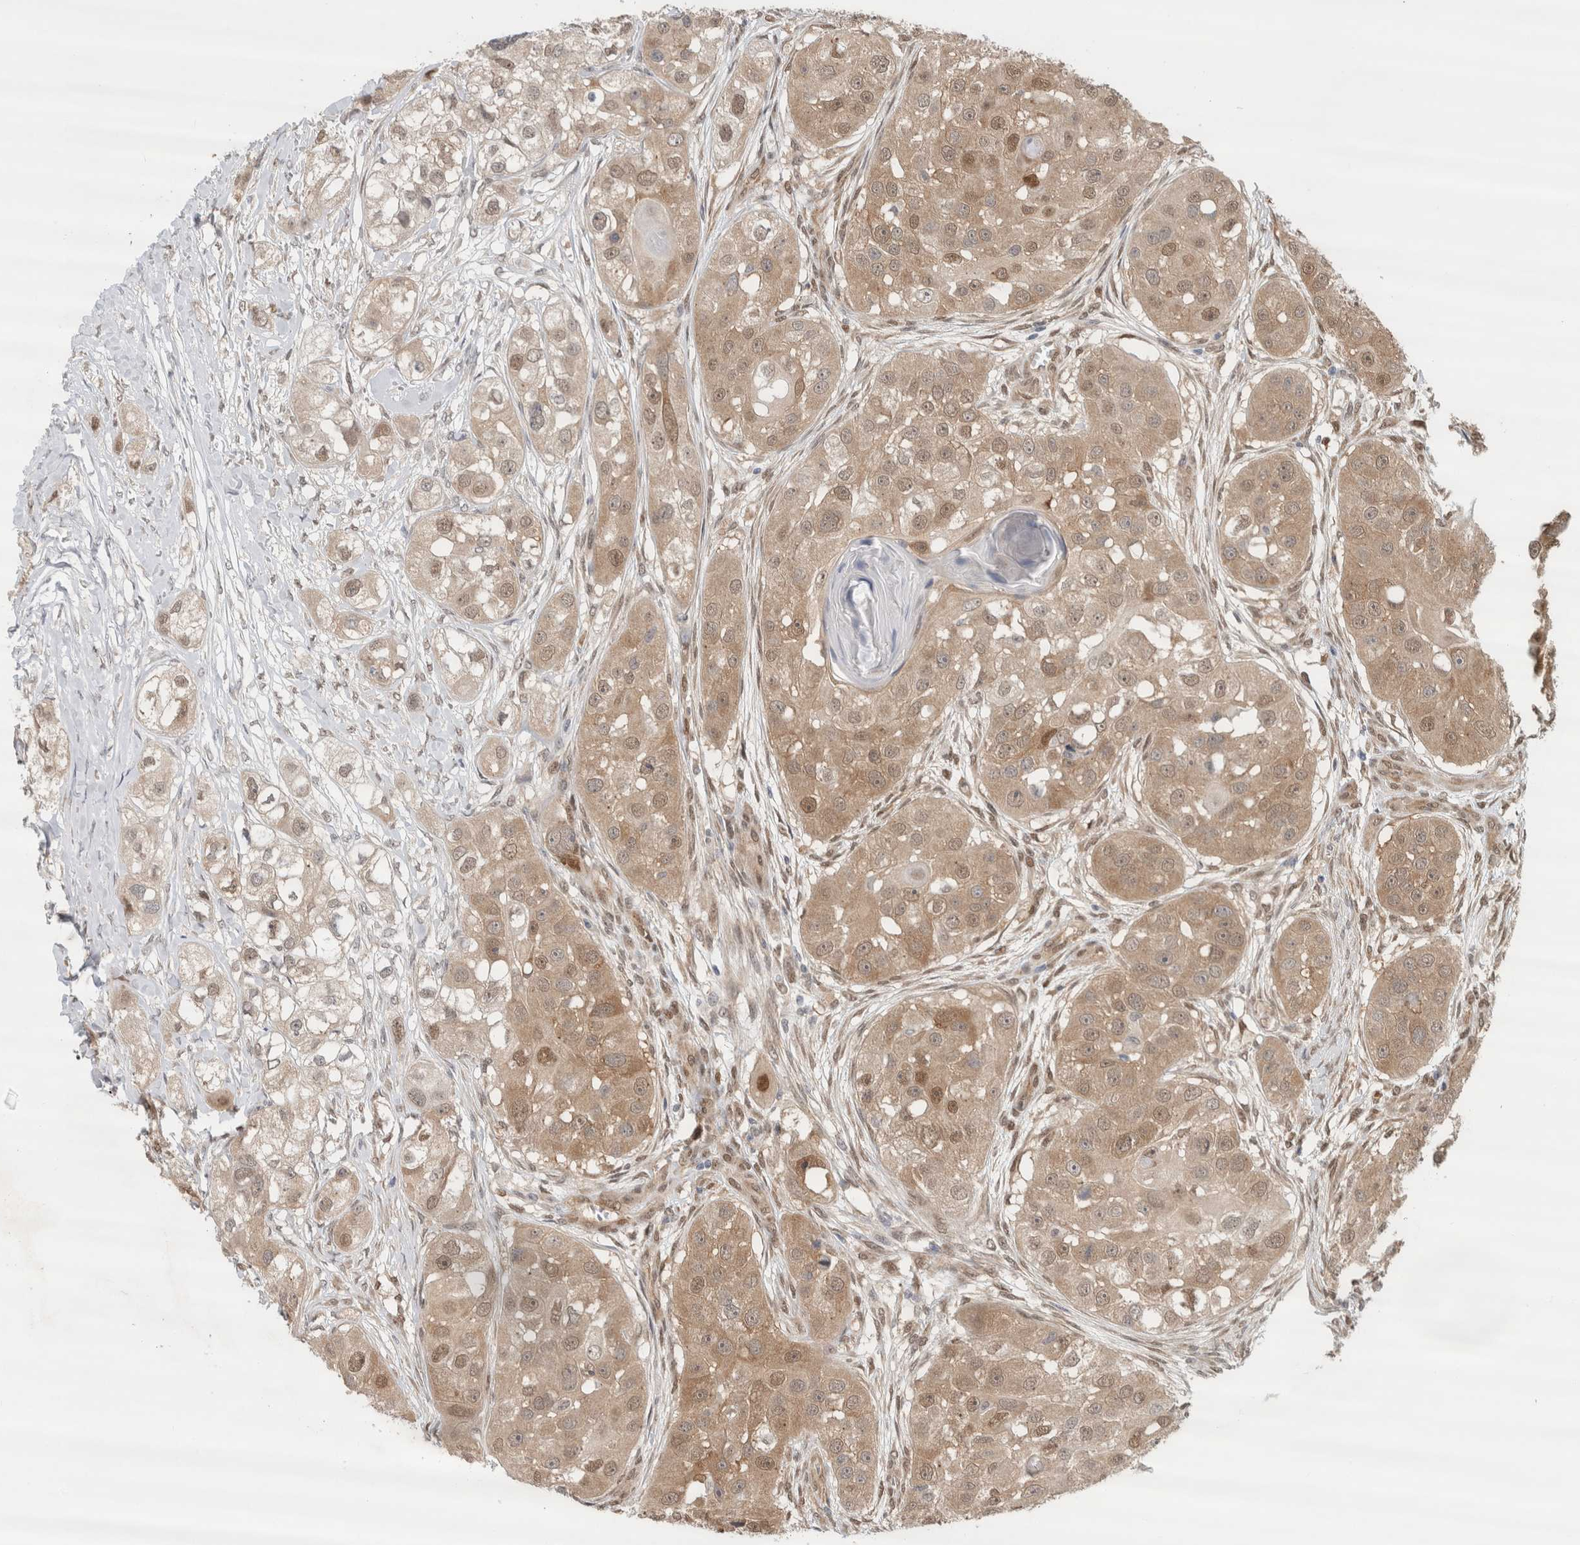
{"staining": {"intensity": "weak", "quantity": ">75%", "location": "cytoplasmic/membranous,nuclear"}, "tissue": "head and neck cancer", "cell_type": "Tumor cells", "image_type": "cancer", "snomed": [{"axis": "morphology", "description": "Normal tissue, NOS"}, {"axis": "morphology", "description": "Squamous cell carcinoma, NOS"}, {"axis": "topography", "description": "Skeletal muscle"}, {"axis": "topography", "description": "Head-Neck"}], "caption": "A photomicrograph of squamous cell carcinoma (head and neck) stained for a protein reveals weak cytoplasmic/membranous and nuclear brown staining in tumor cells. (Brightfield microscopy of DAB IHC at high magnification).", "gene": "EIF4G3", "patient": {"sex": "male", "age": 51}}